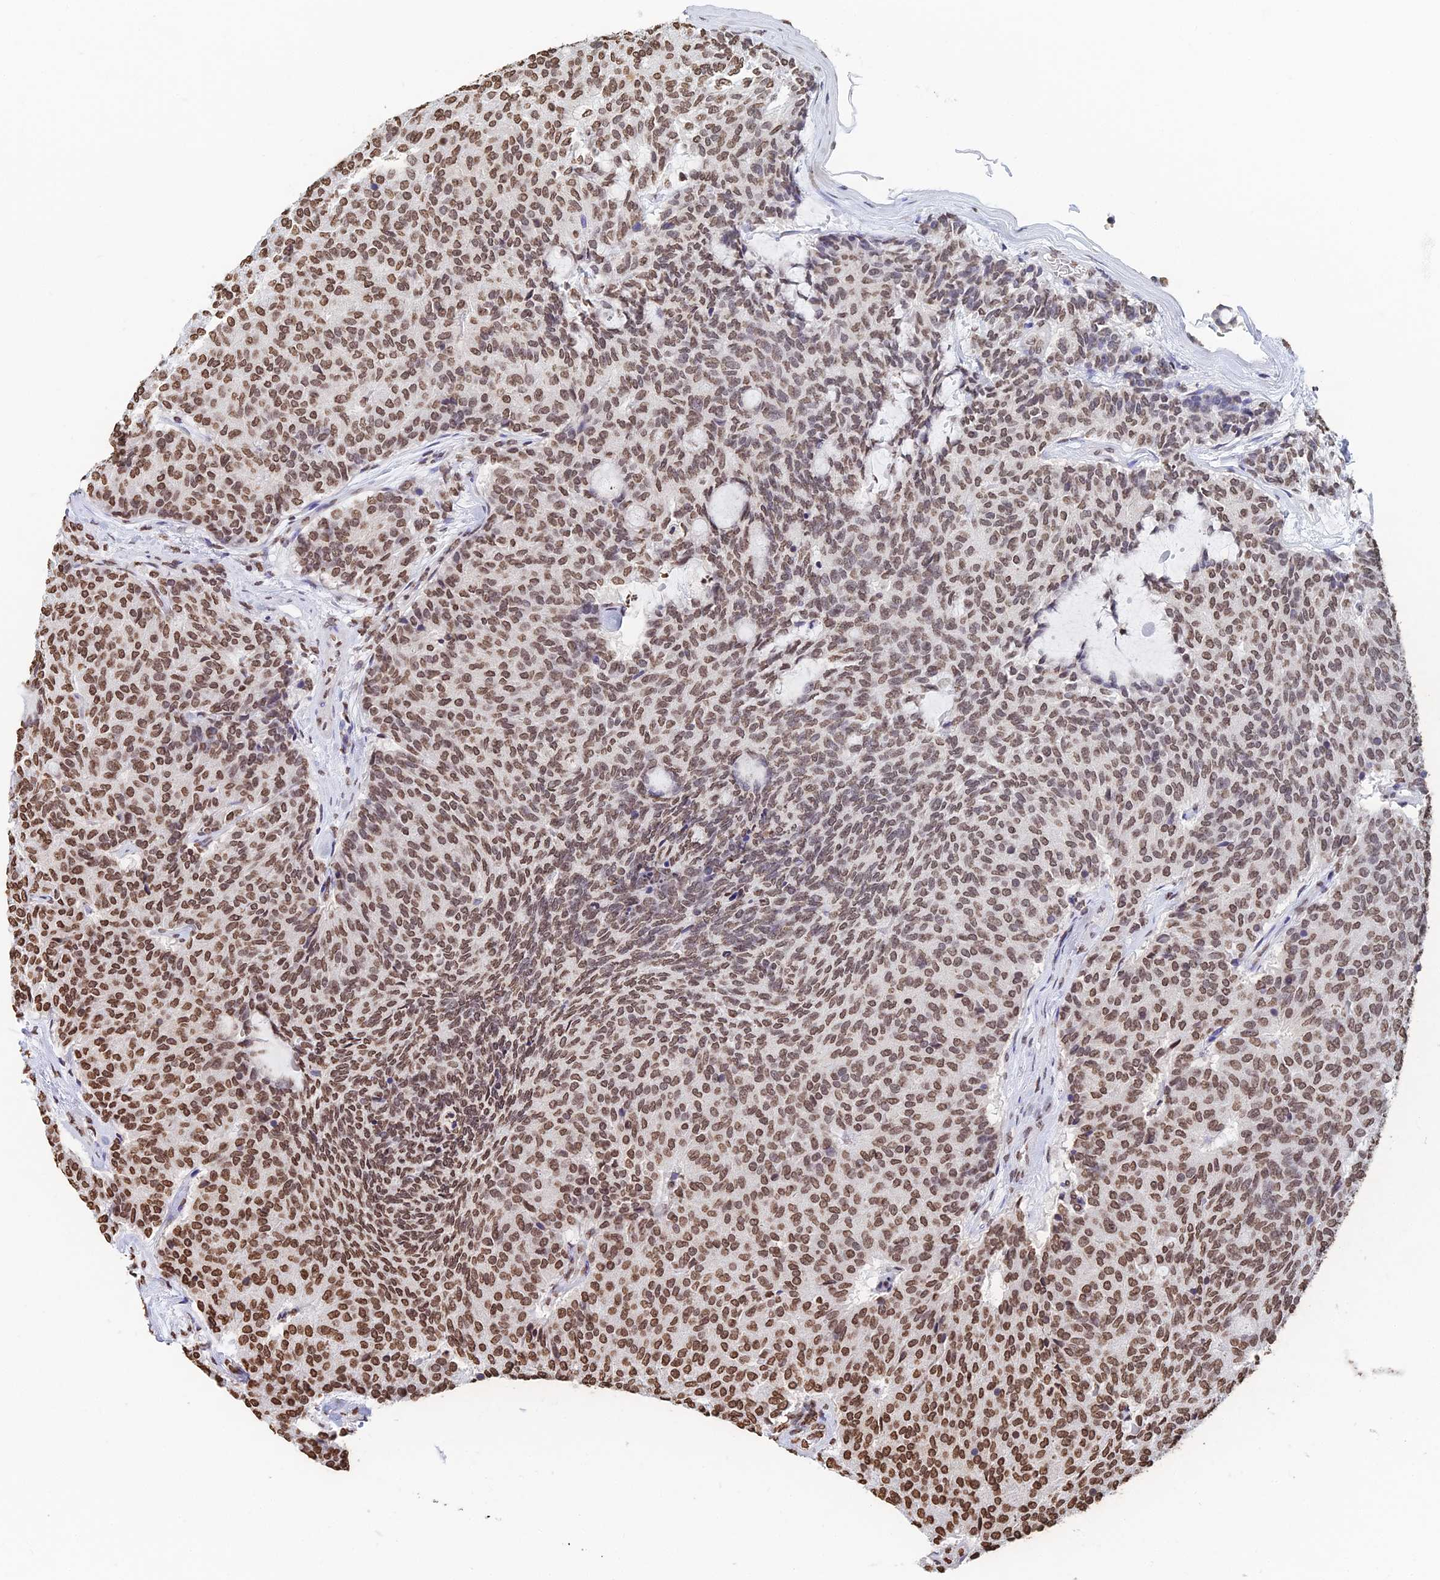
{"staining": {"intensity": "moderate", "quantity": ">75%", "location": "nuclear"}, "tissue": "carcinoid", "cell_type": "Tumor cells", "image_type": "cancer", "snomed": [{"axis": "morphology", "description": "Carcinoid, malignant, NOS"}, {"axis": "topography", "description": "Pancreas"}], "caption": "Tumor cells demonstrate medium levels of moderate nuclear positivity in approximately >75% of cells in human malignant carcinoid.", "gene": "GBP3", "patient": {"sex": "female", "age": 54}}